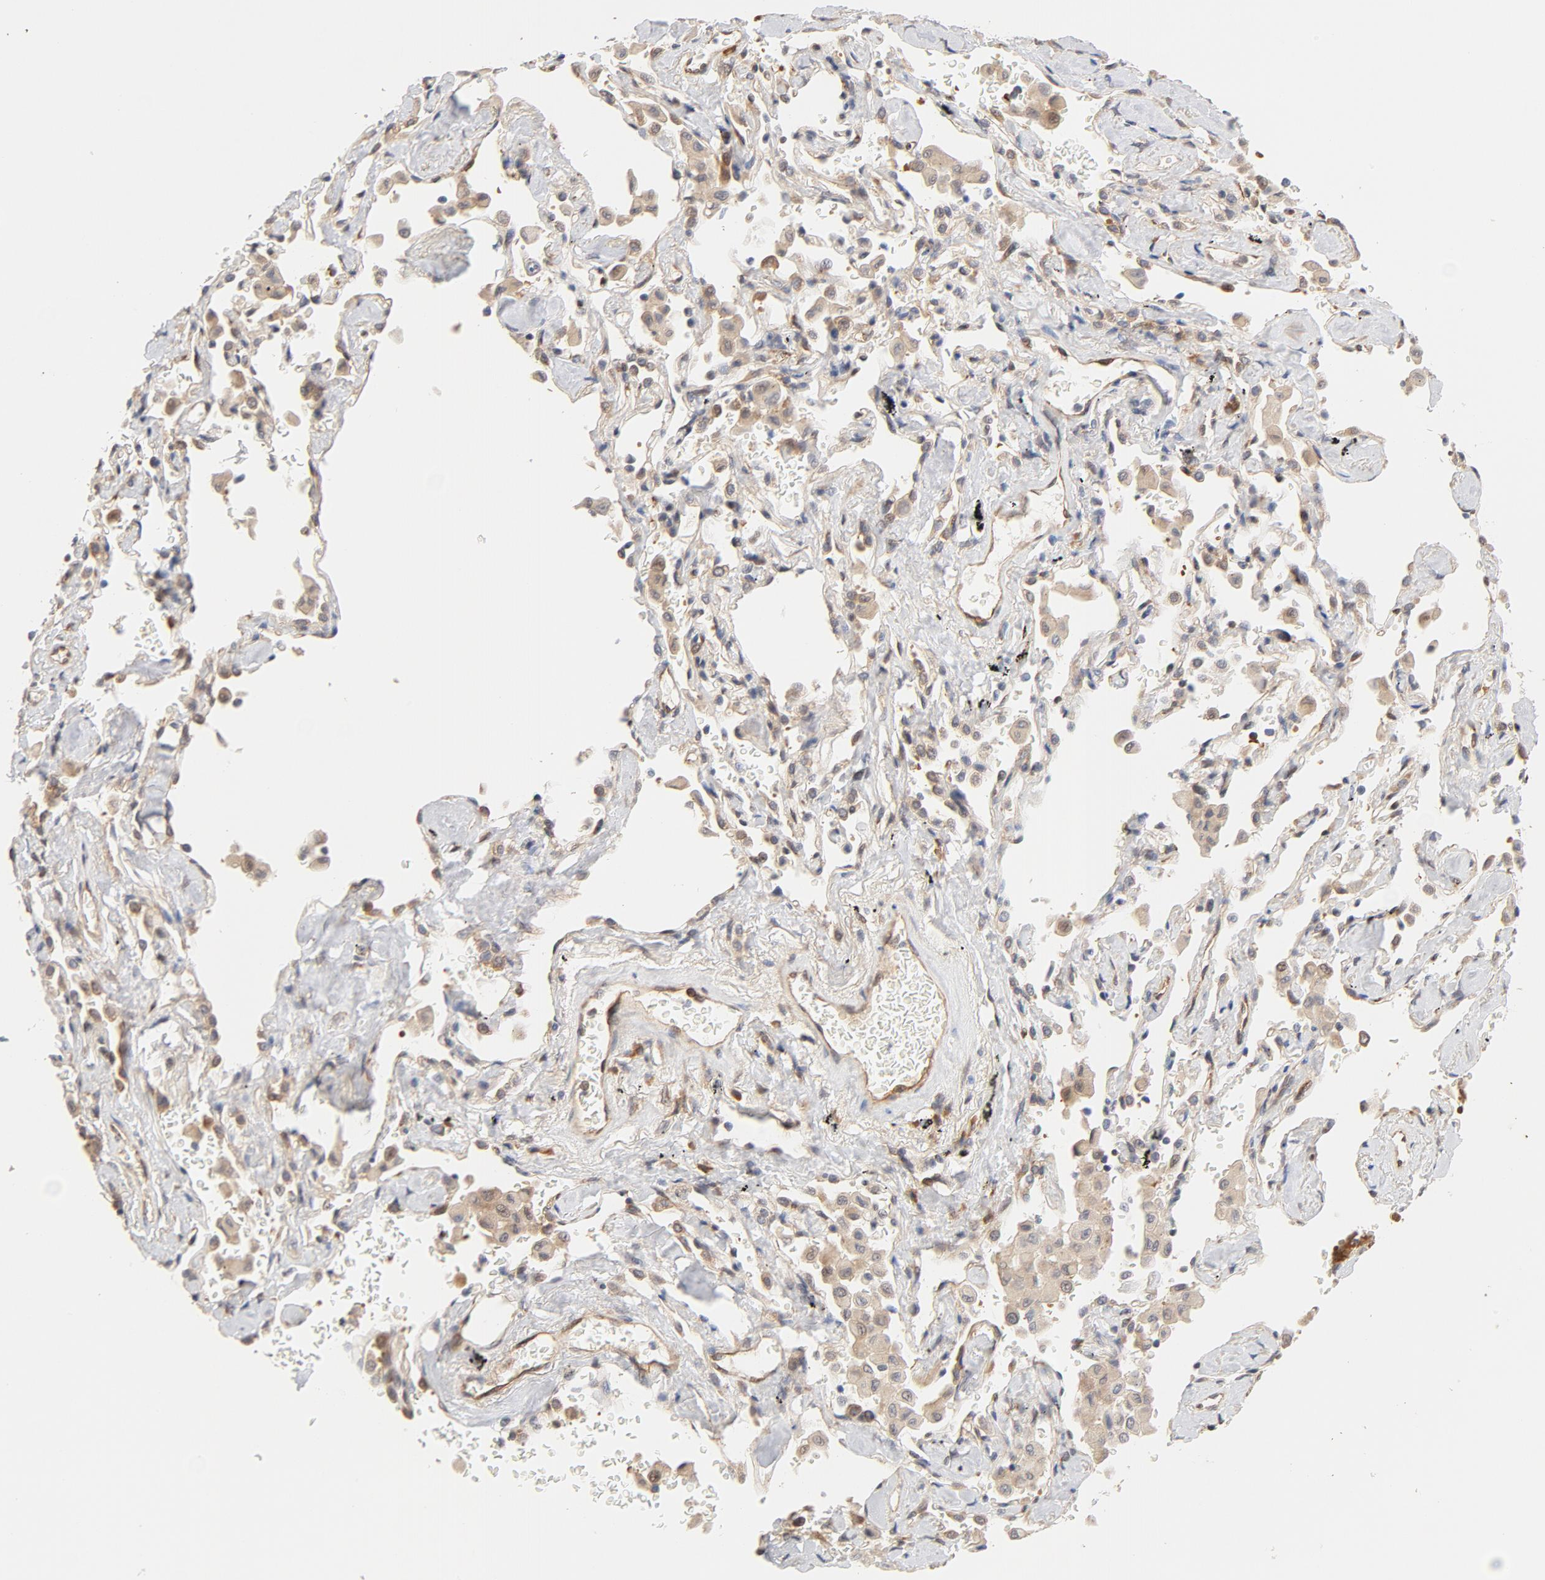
{"staining": {"intensity": "weak", "quantity": ">75%", "location": "cytoplasmic/membranous"}, "tissue": "lung cancer", "cell_type": "Tumor cells", "image_type": "cancer", "snomed": [{"axis": "morphology", "description": "Adenocarcinoma, NOS"}, {"axis": "topography", "description": "Lung"}], "caption": "The photomicrograph shows staining of lung cancer (adenocarcinoma), revealing weak cytoplasmic/membranous protein expression (brown color) within tumor cells.", "gene": "EIF4E", "patient": {"sex": "female", "age": 64}}